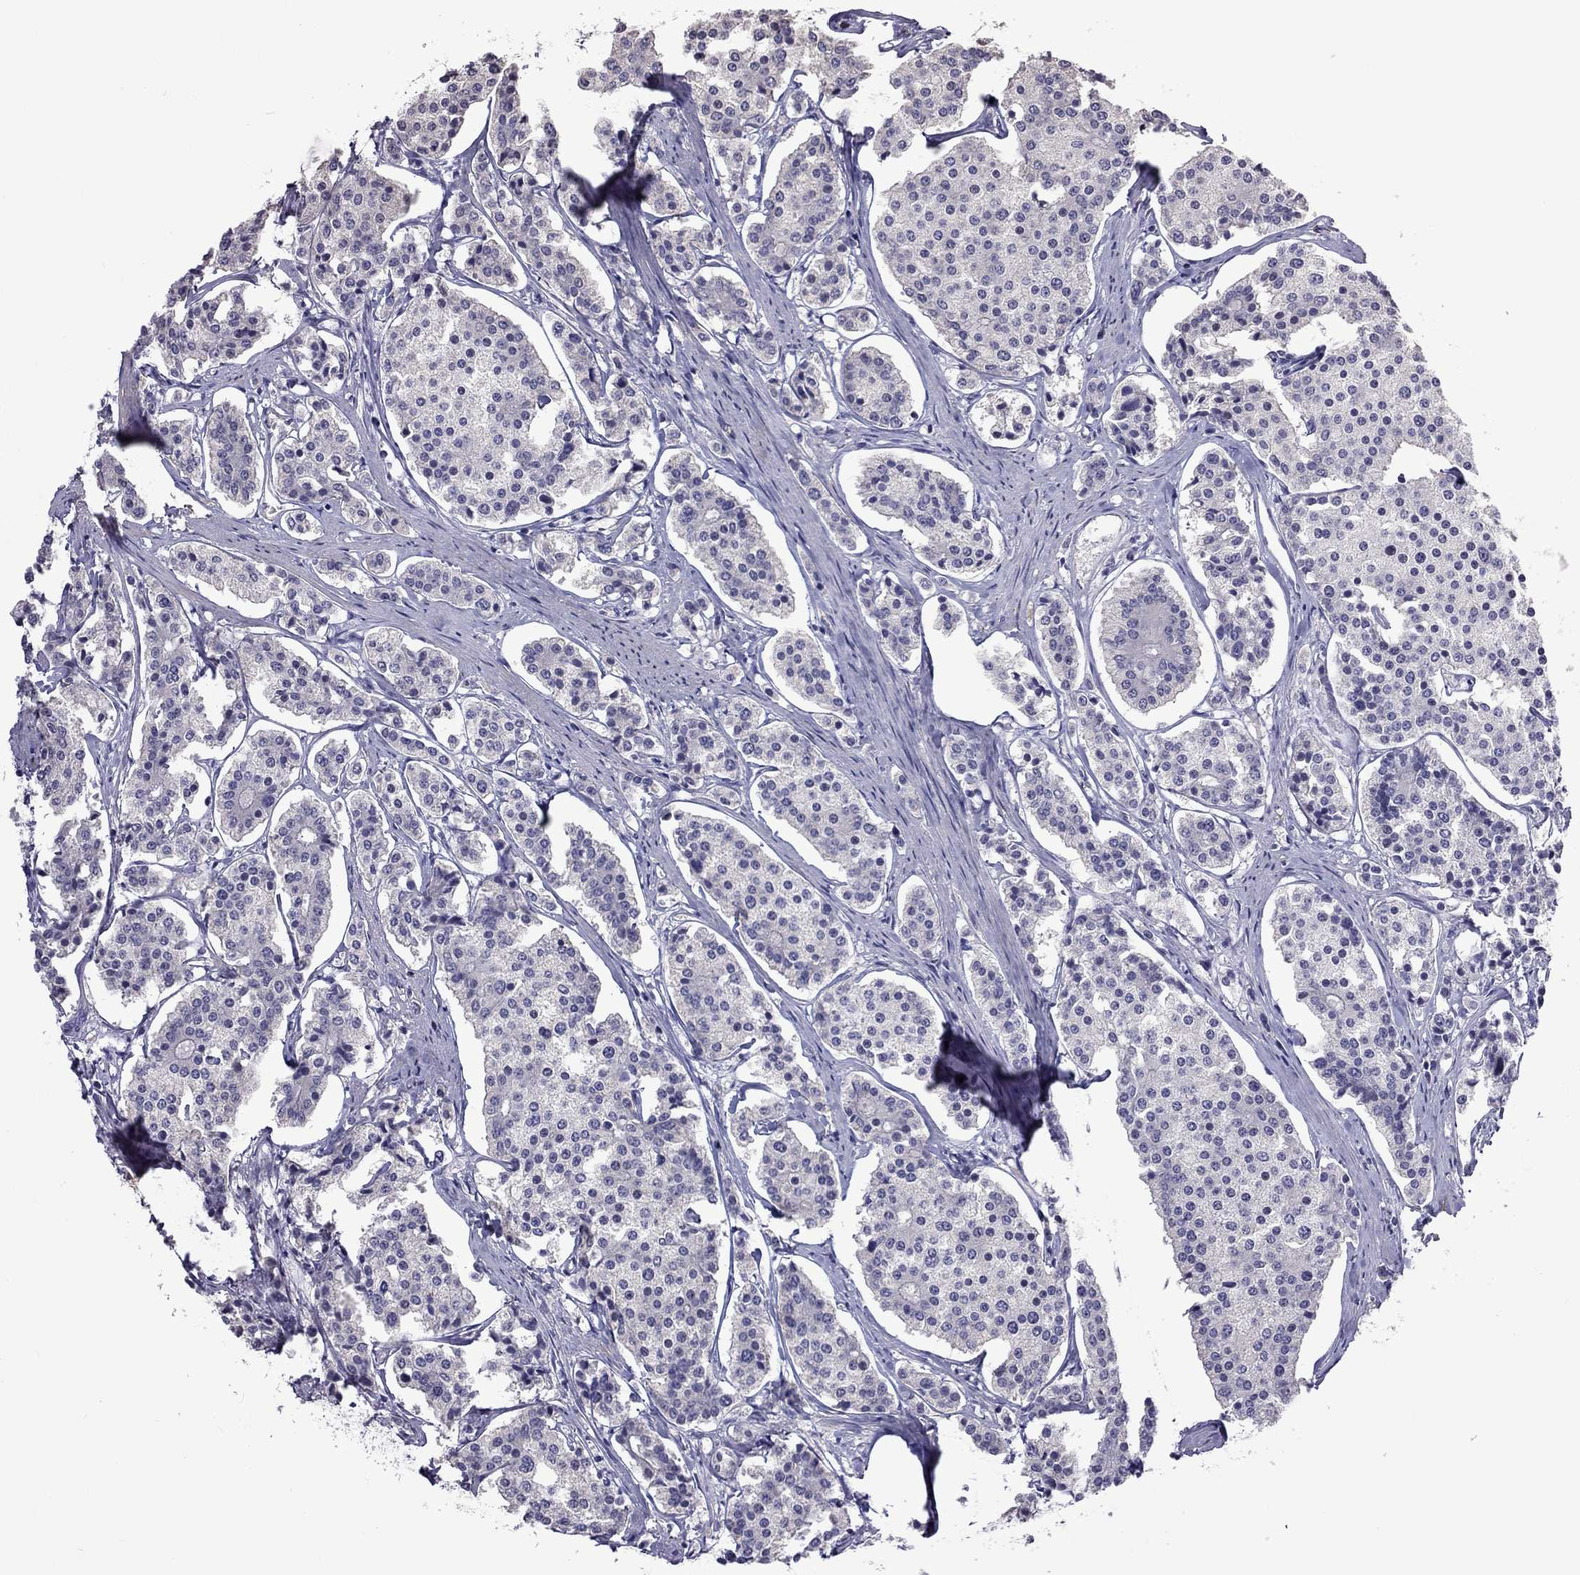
{"staining": {"intensity": "negative", "quantity": "none", "location": "none"}, "tissue": "carcinoid", "cell_type": "Tumor cells", "image_type": "cancer", "snomed": [{"axis": "morphology", "description": "Carcinoid, malignant, NOS"}, {"axis": "topography", "description": "Small intestine"}], "caption": "Tumor cells are negative for protein expression in human carcinoid.", "gene": "FEZ1", "patient": {"sex": "female", "age": 65}}